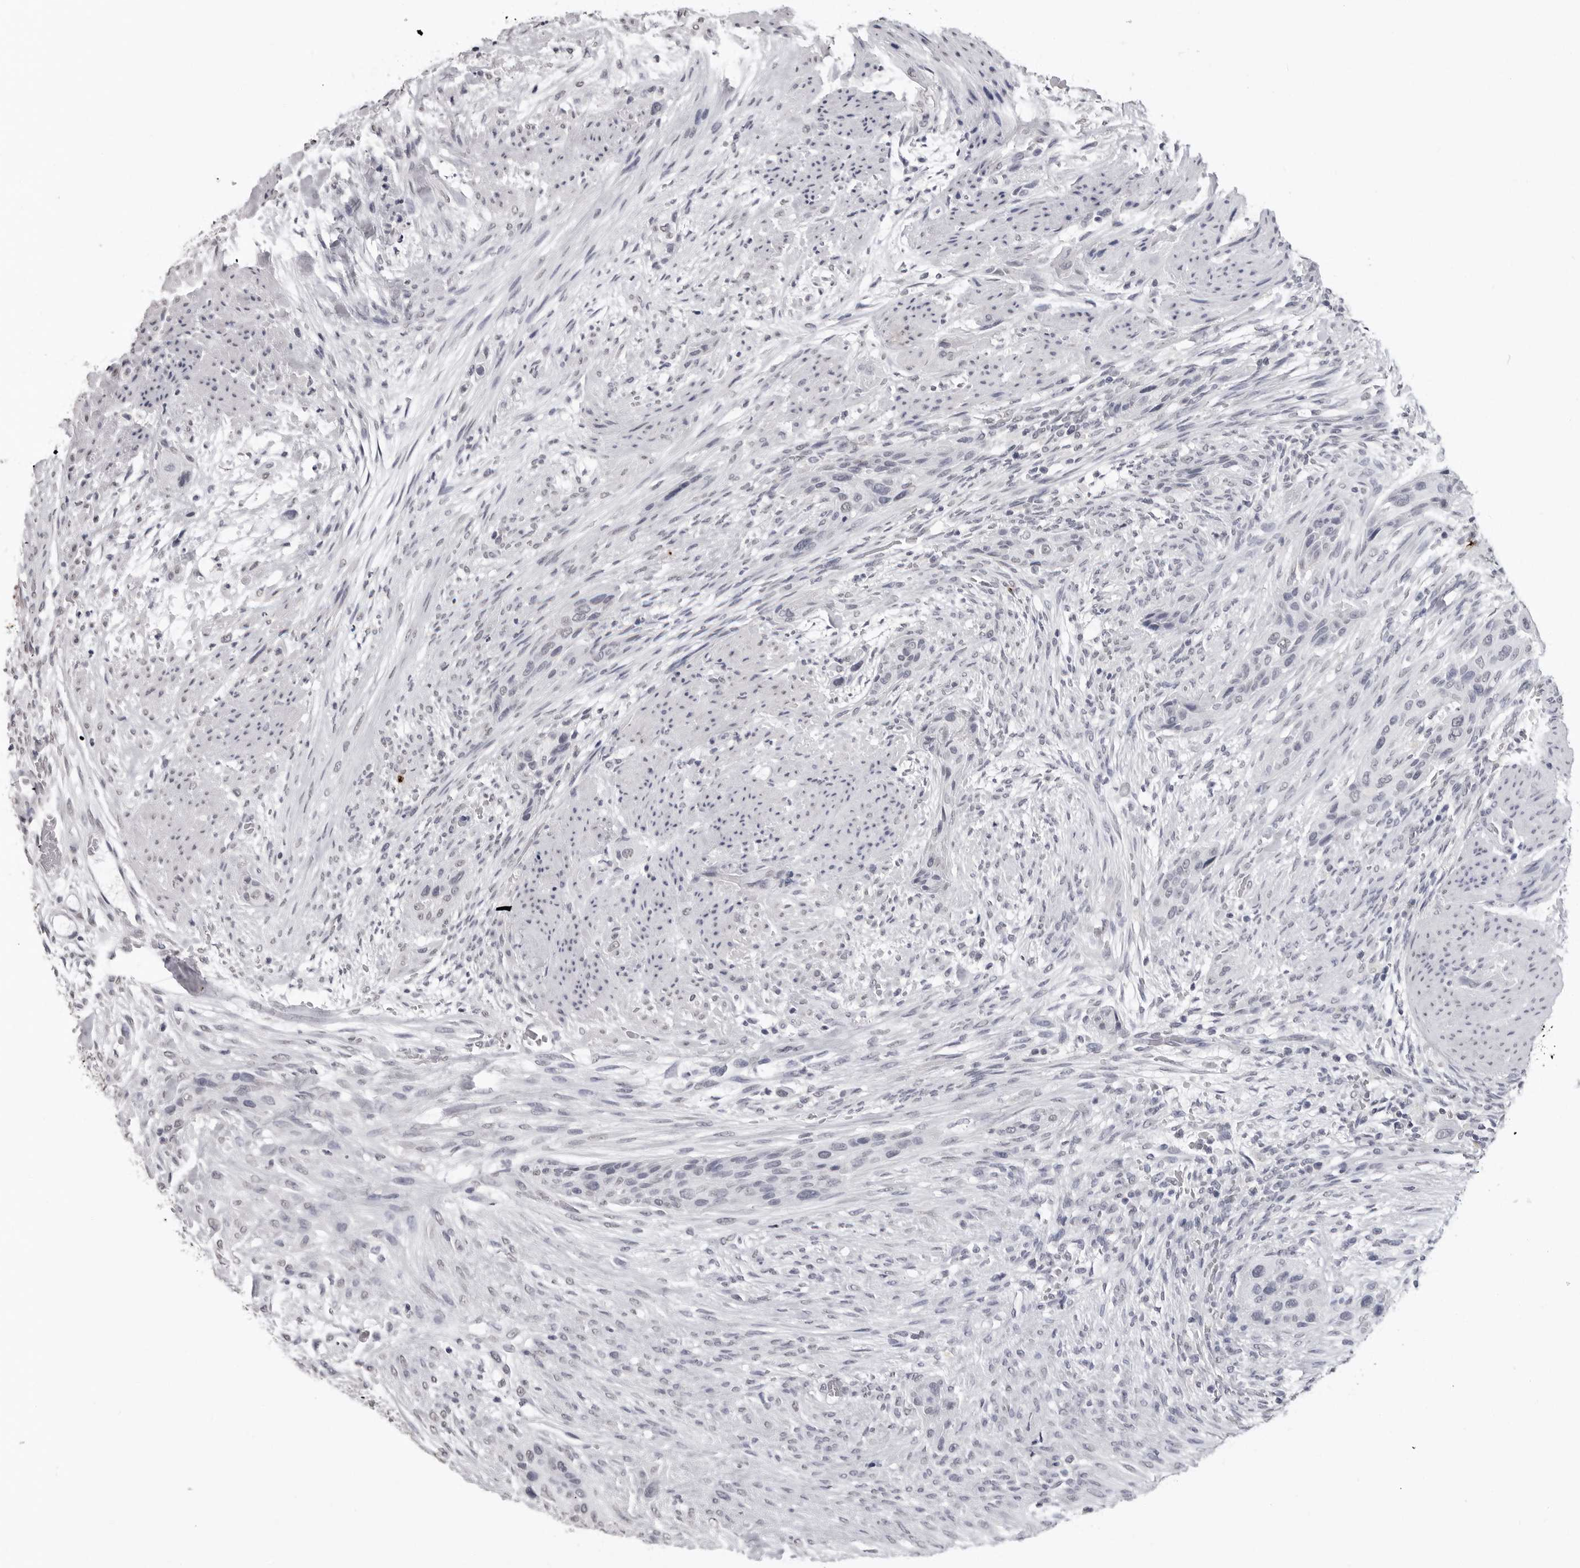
{"staining": {"intensity": "negative", "quantity": "none", "location": "none"}, "tissue": "urothelial cancer", "cell_type": "Tumor cells", "image_type": "cancer", "snomed": [{"axis": "morphology", "description": "Urothelial carcinoma, High grade"}, {"axis": "topography", "description": "Urinary bladder"}], "caption": "High power microscopy photomicrograph of an immunohistochemistry (IHC) photomicrograph of urothelial carcinoma (high-grade), revealing no significant expression in tumor cells. (Stains: DAB immunohistochemistry with hematoxylin counter stain, Microscopy: brightfield microscopy at high magnification).", "gene": "HEPACAM", "patient": {"sex": "male", "age": 35}}